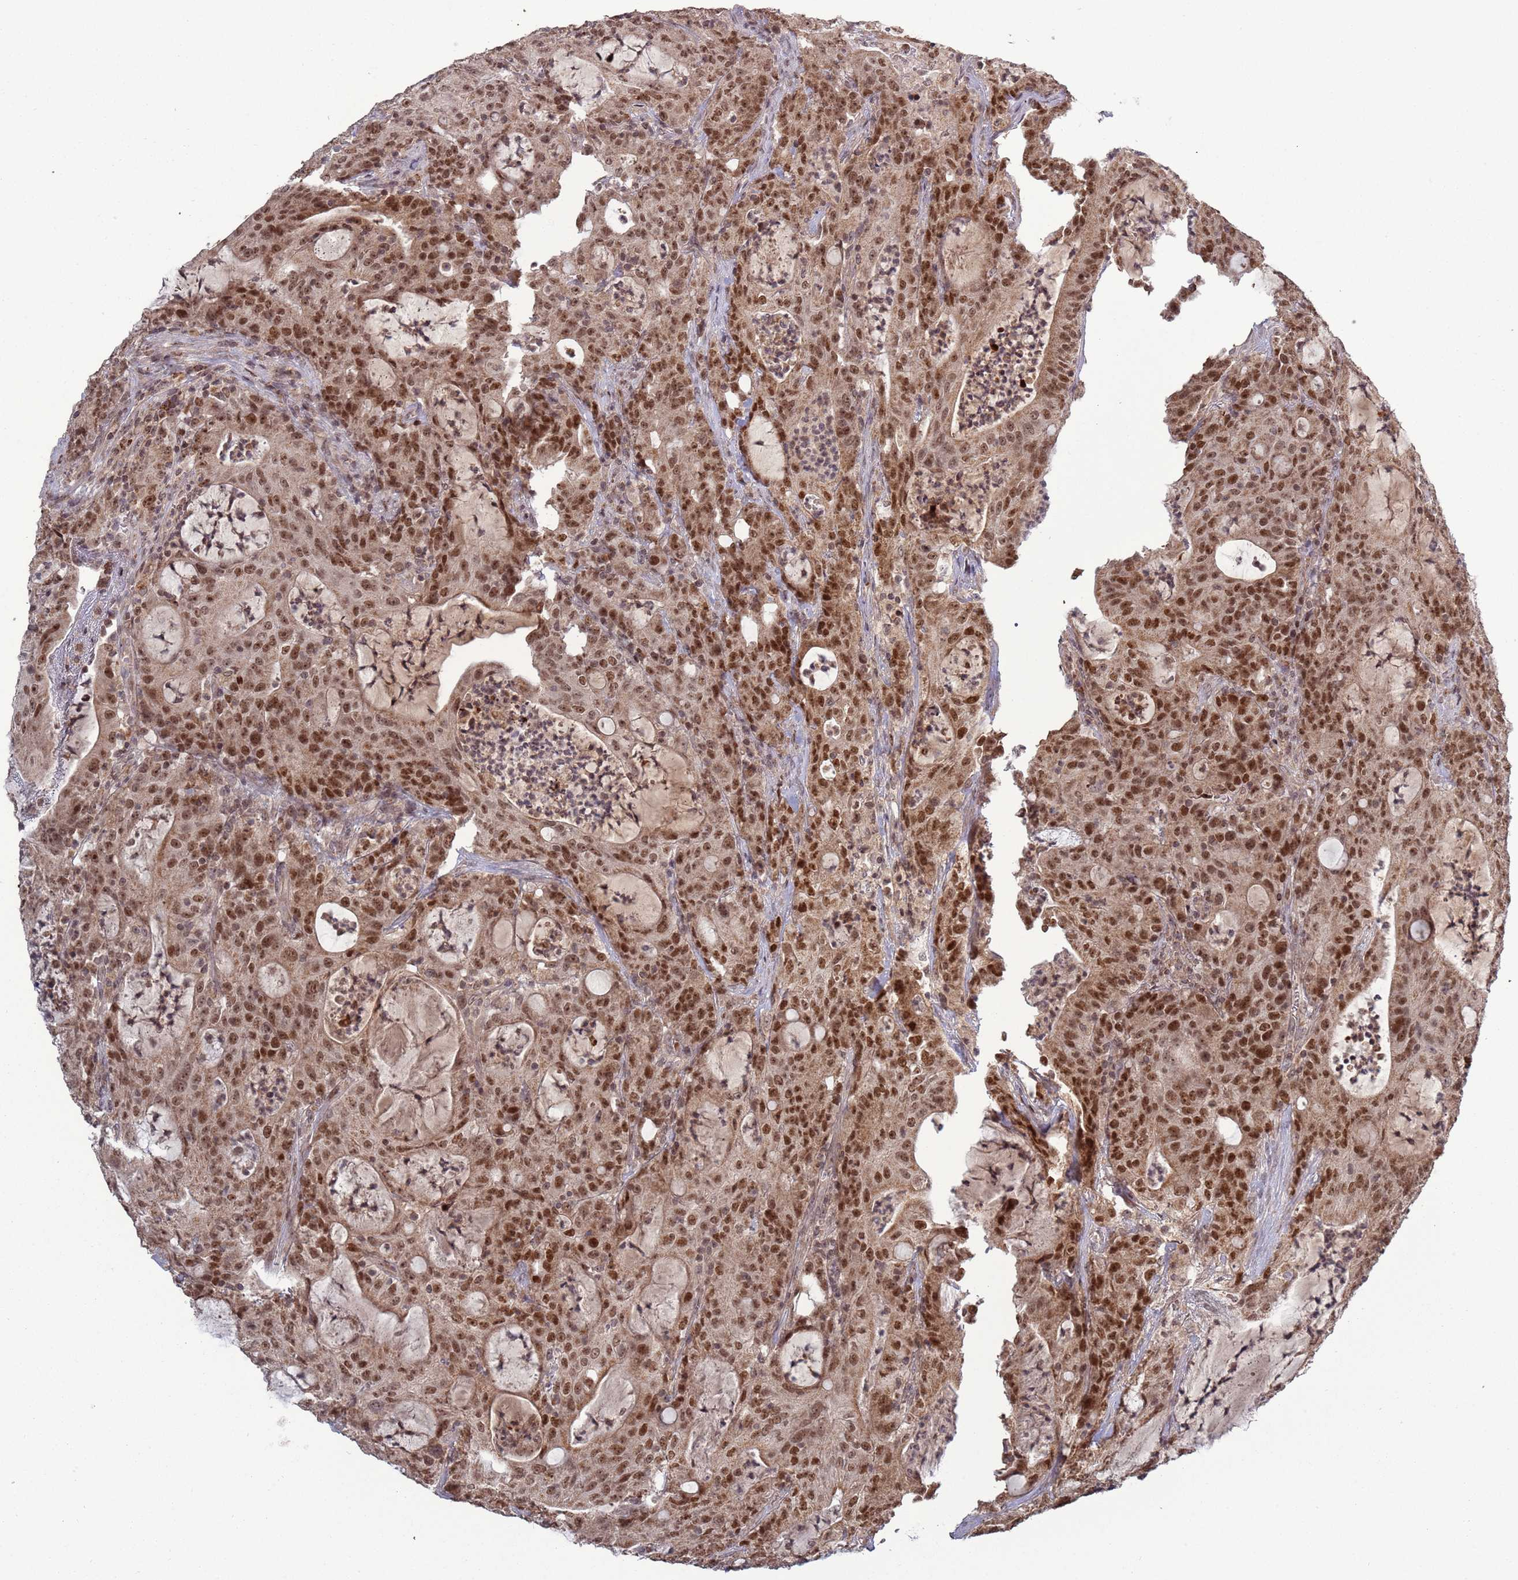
{"staining": {"intensity": "strong", "quantity": ">75%", "location": "nuclear"}, "tissue": "colorectal cancer", "cell_type": "Tumor cells", "image_type": "cancer", "snomed": [{"axis": "morphology", "description": "Adenocarcinoma, NOS"}, {"axis": "topography", "description": "Colon"}], "caption": "IHC photomicrograph of human colorectal cancer stained for a protein (brown), which reveals high levels of strong nuclear staining in about >75% of tumor cells.", "gene": "RCOR2", "patient": {"sex": "male", "age": 83}}